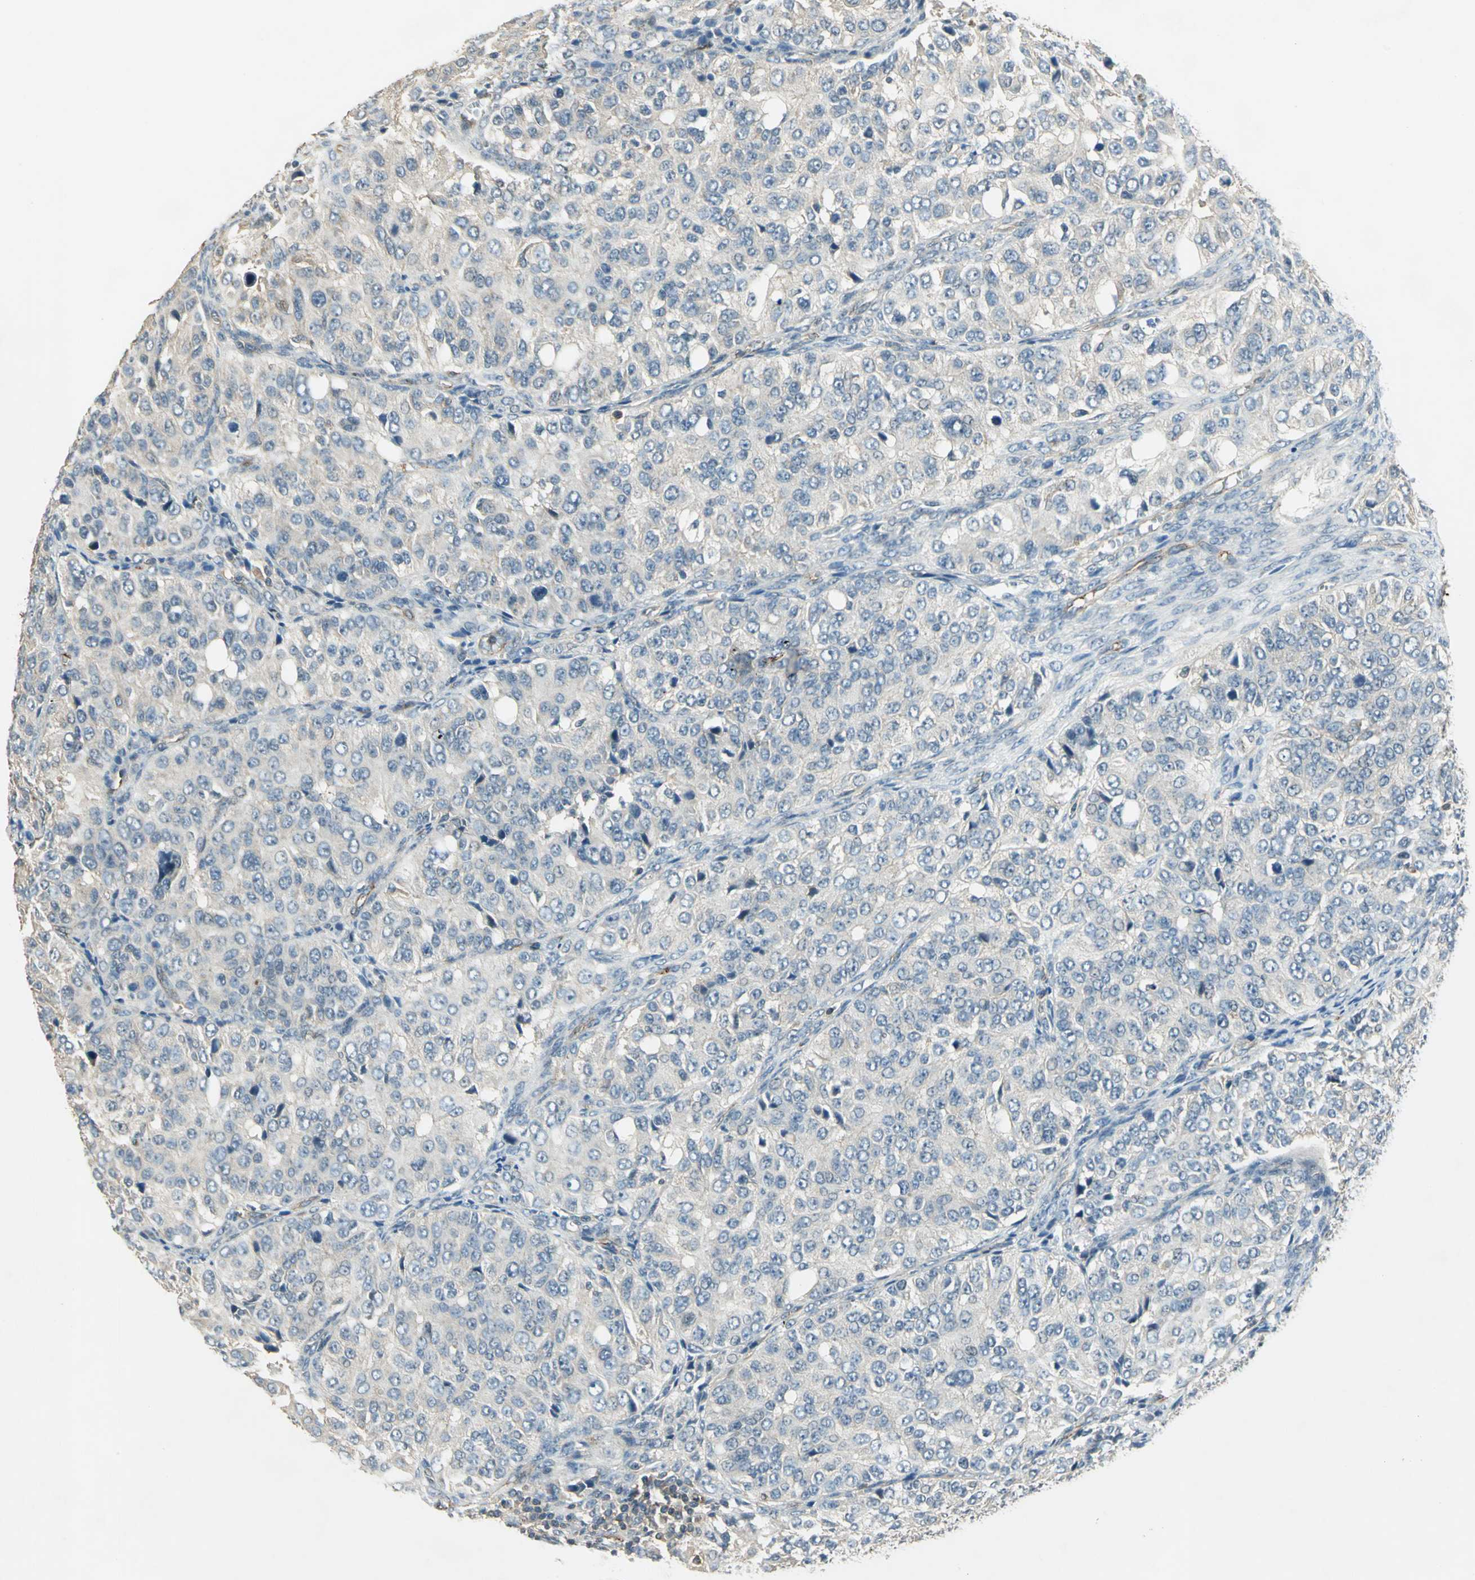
{"staining": {"intensity": "weak", "quantity": "25%-75%", "location": "cytoplasmic/membranous"}, "tissue": "ovarian cancer", "cell_type": "Tumor cells", "image_type": "cancer", "snomed": [{"axis": "morphology", "description": "Carcinoma, endometroid"}, {"axis": "topography", "description": "Ovary"}], "caption": "Brown immunohistochemical staining in human ovarian cancer (endometroid carcinoma) displays weak cytoplasmic/membranous positivity in approximately 25%-75% of tumor cells. (DAB (3,3'-diaminobenzidine) IHC with brightfield microscopy, high magnification).", "gene": "RAPGEF1", "patient": {"sex": "female", "age": 51}}